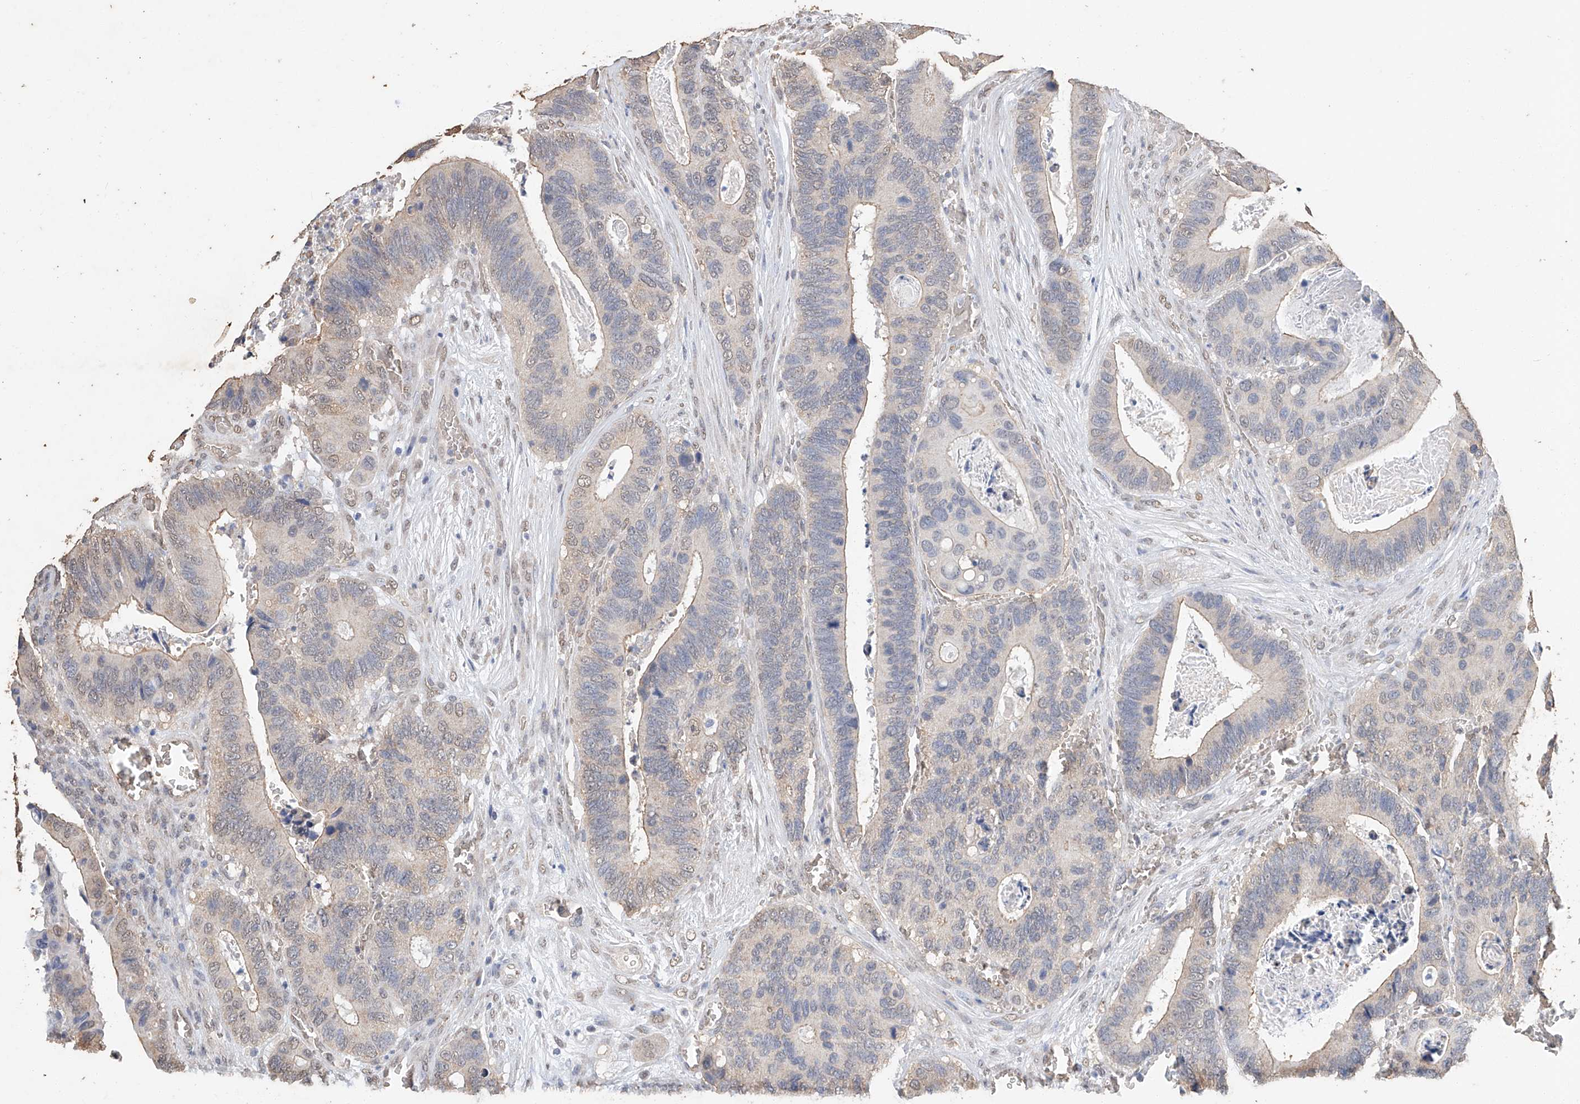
{"staining": {"intensity": "weak", "quantity": "25%-75%", "location": "cytoplasmic/membranous,nuclear"}, "tissue": "colorectal cancer", "cell_type": "Tumor cells", "image_type": "cancer", "snomed": [{"axis": "morphology", "description": "Adenocarcinoma, NOS"}, {"axis": "topography", "description": "Colon"}], "caption": "Protein expression analysis of human colorectal cancer reveals weak cytoplasmic/membranous and nuclear staining in approximately 25%-75% of tumor cells.", "gene": "CERS4", "patient": {"sex": "male", "age": 72}}